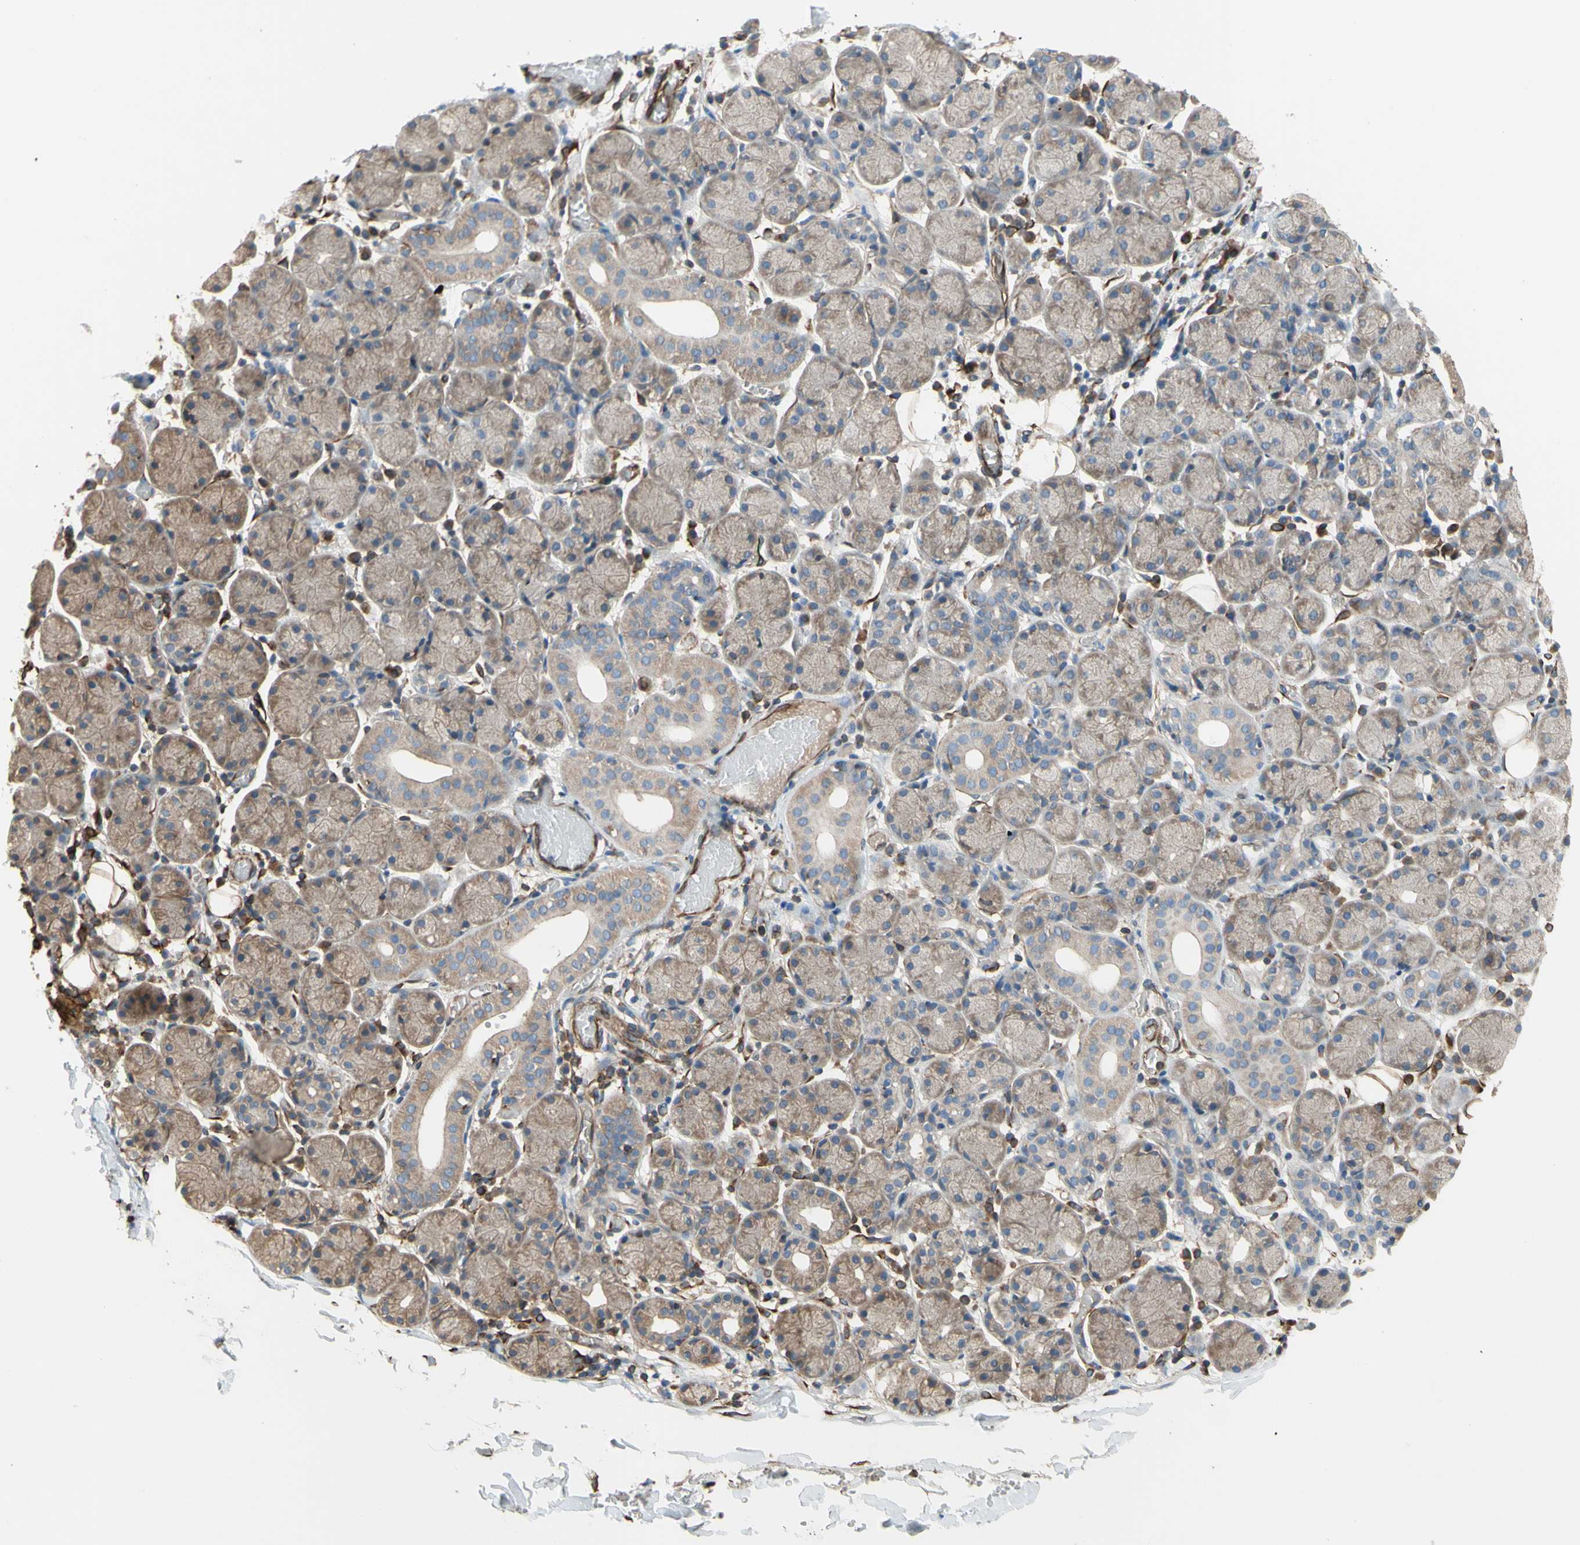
{"staining": {"intensity": "weak", "quantity": "25%-75%", "location": "cytoplasmic/membranous"}, "tissue": "salivary gland", "cell_type": "Glandular cells", "image_type": "normal", "snomed": [{"axis": "morphology", "description": "Normal tissue, NOS"}, {"axis": "topography", "description": "Salivary gland"}], "caption": "The image demonstrates immunohistochemical staining of benign salivary gland. There is weak cytoplasmic/membranous staining is present in about 25%-75% of glandular cells. The protein of interest is stained brown, and the nuclei are stained in blue (DAB (3,3'-diaminobenzidine) IHC with brightfield microscopy, high magnification).", "gene": "TRAF2", "patient": {"sex": "female", "age": 24}}